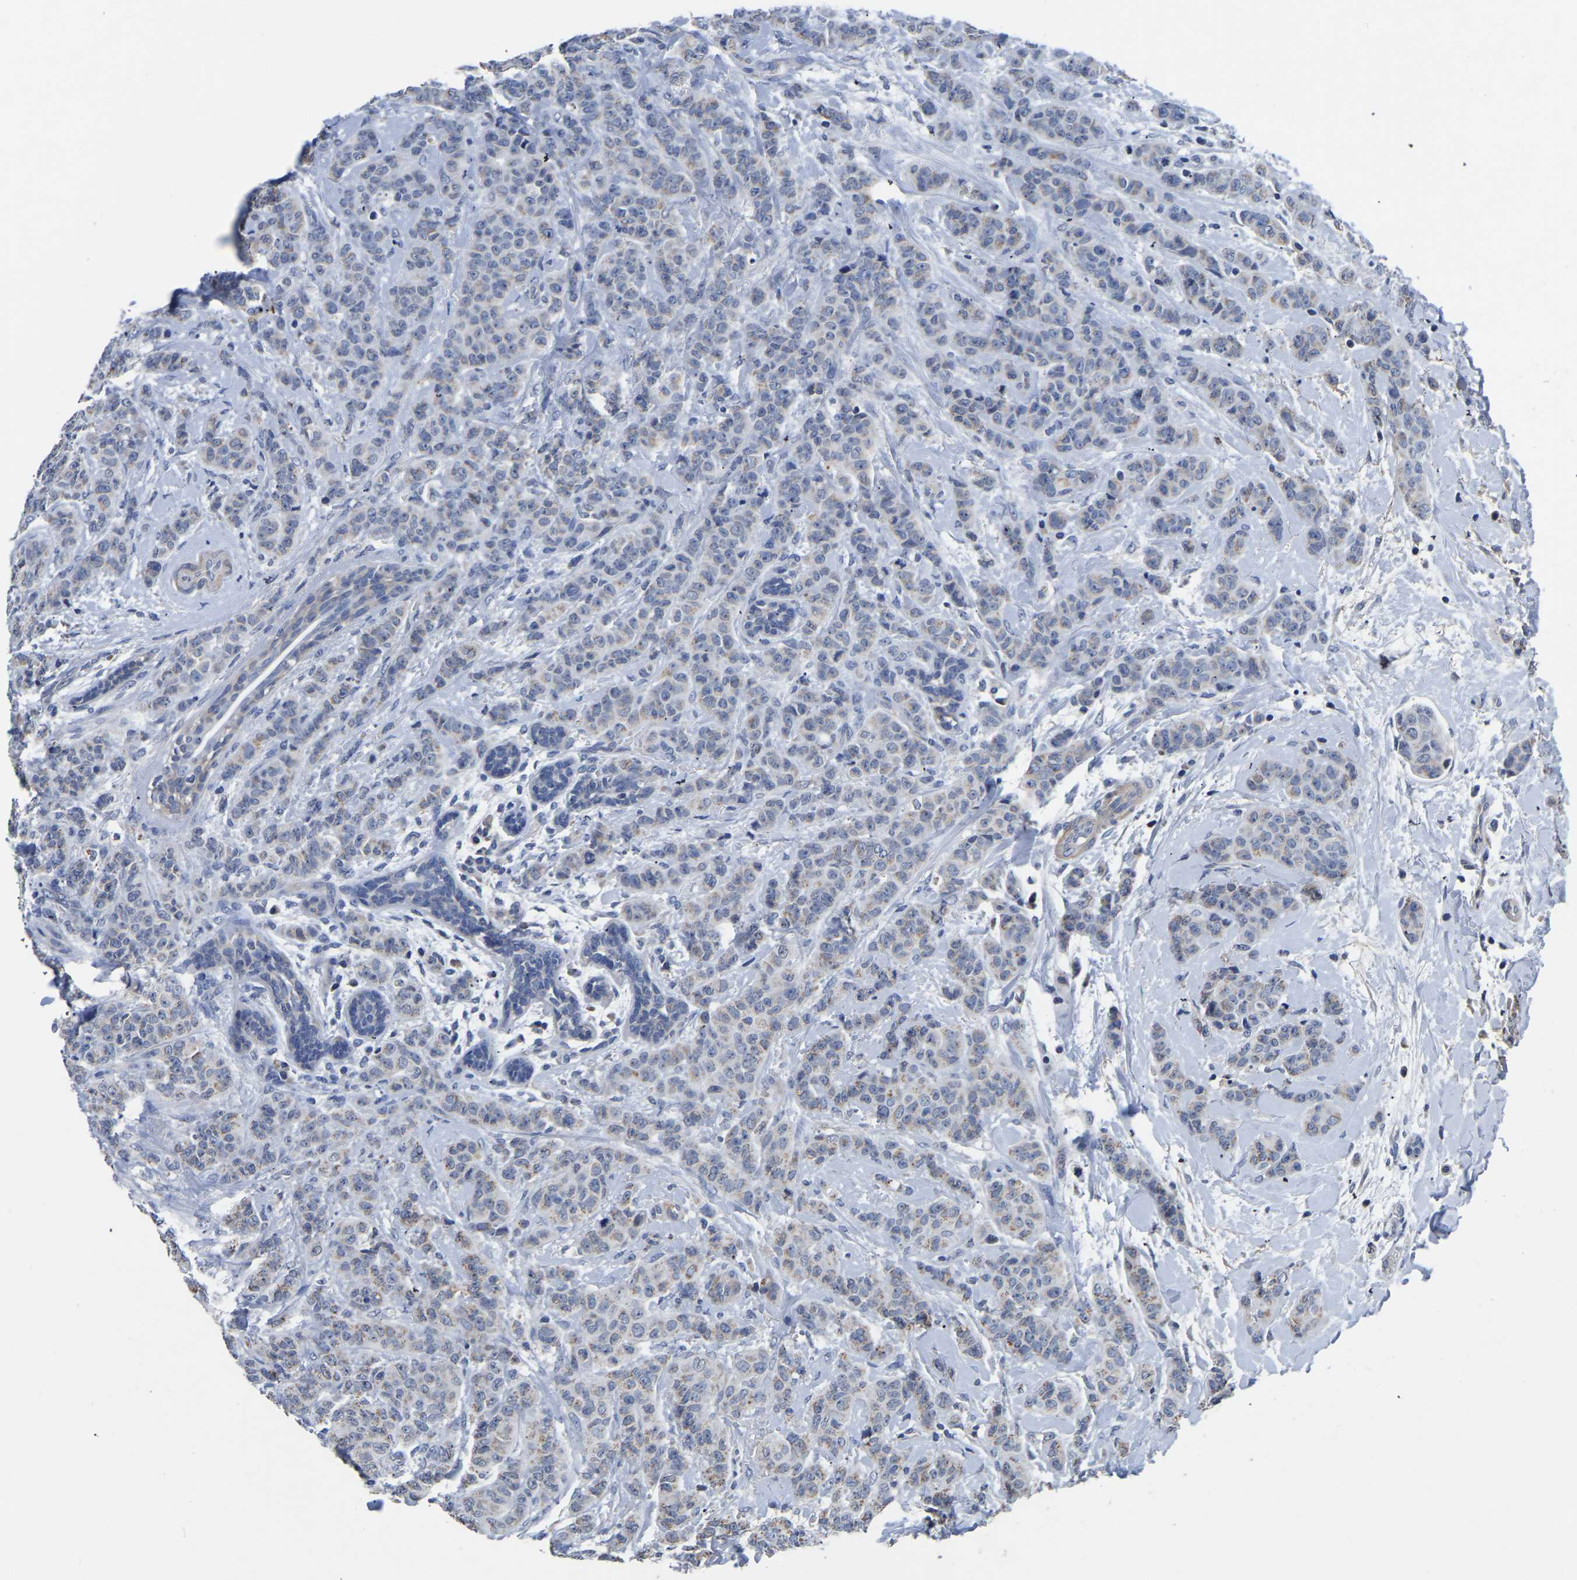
{"staining": {"intensity": "weak", "quantity": "25%-75%", "location": "cytoplasmic/membranous"}, "tissue": "breast cancer", "cell_type": "Tumor cells", "image_type": "cancer", "snomed": [{"axis": "morphology", "description": "Normal tissue, NOS"}, {"axis": "morphology", "description": "Duct carcinoma"}, {"axis": "topography", "description": "Breast"}], "caption": "A photomicrograph of human breast cancer (intraductal carcinoma) stained for a protein shows weak cytoplasmic/membranous brown staining in tumor cells.", "gene": "FGD5", "patient": {"sex": "female", "age": 40}}